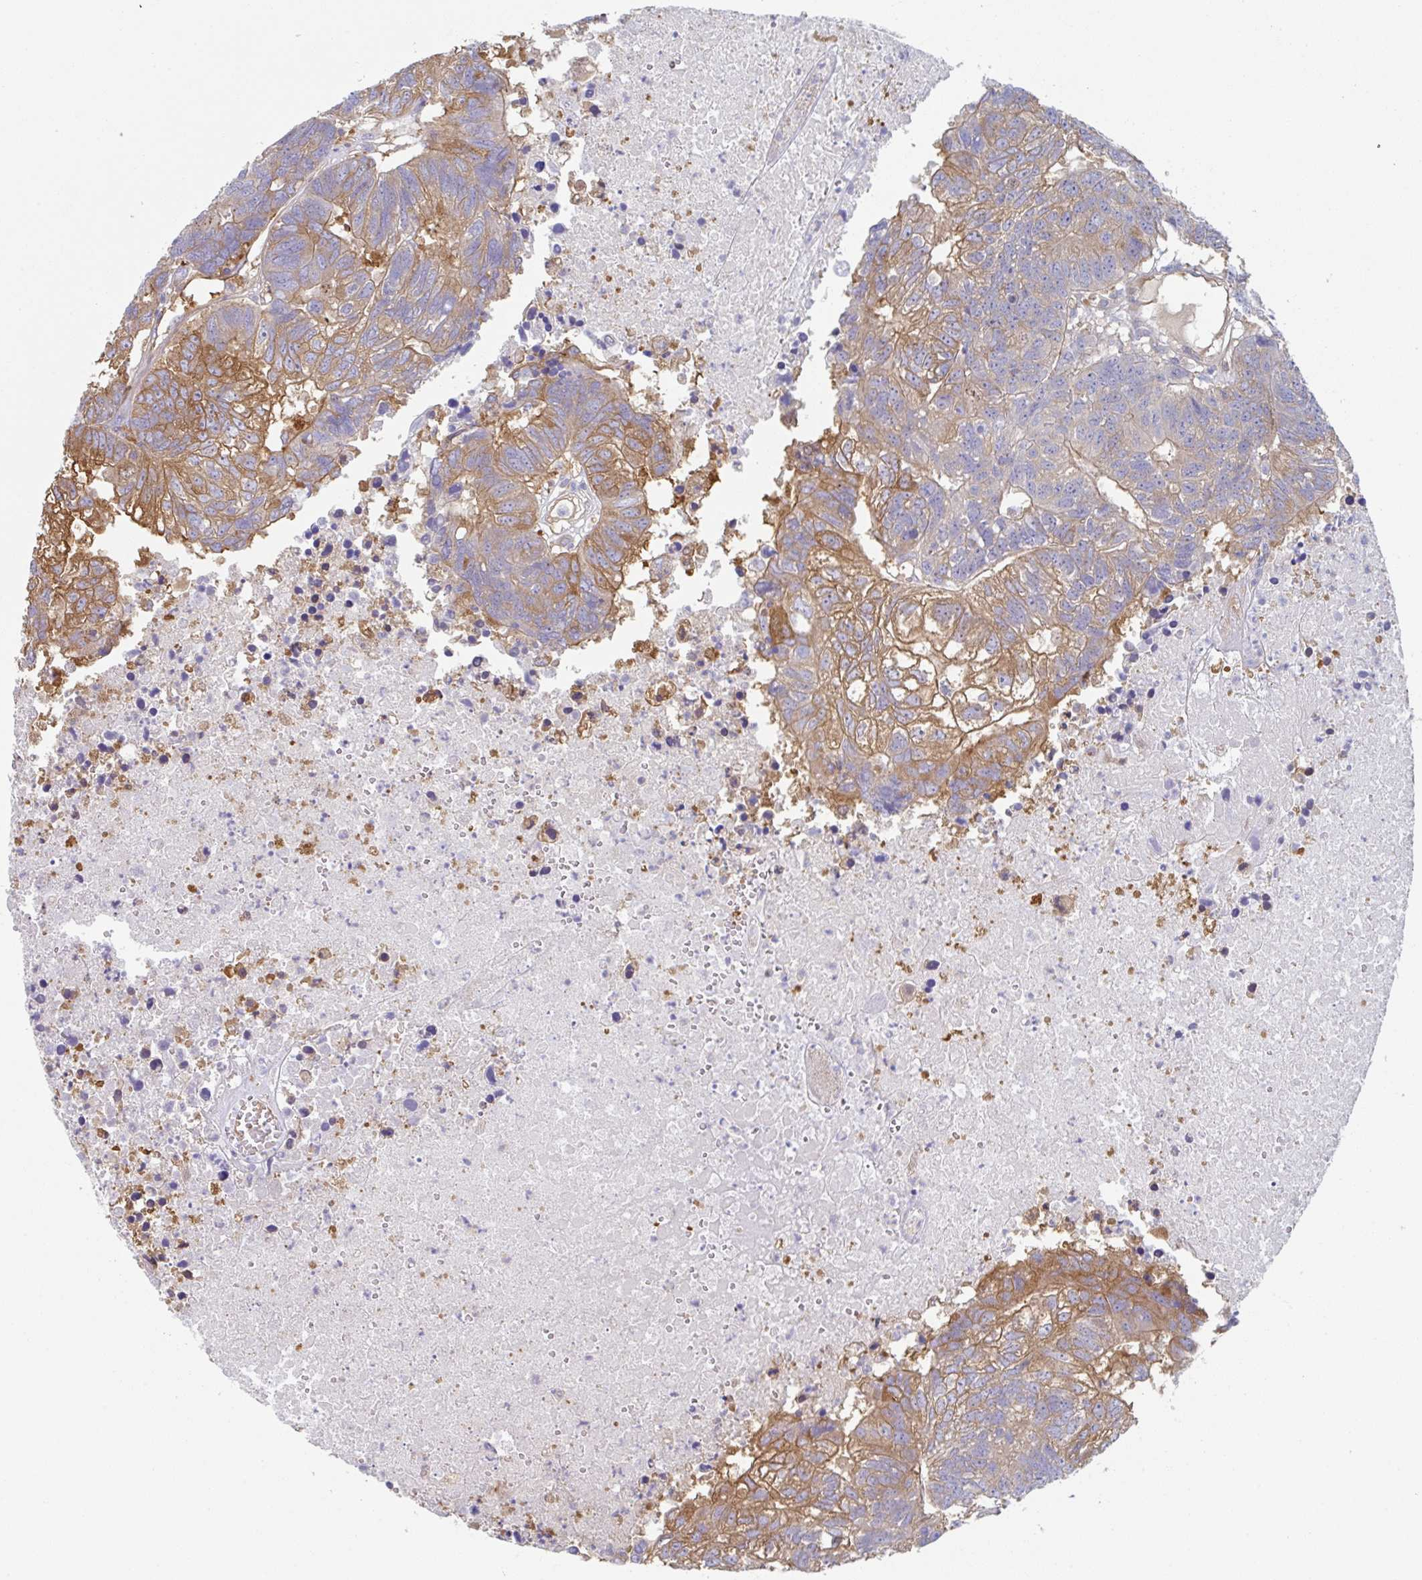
{"staining": {"intensity": "moderate", "quantity": "25%-75%", "location": "cytoplasmic/membranous"}, "tissue": "colorectal cancer", "cell_type": "Tumor cells", "image_type": "cancer", "snomed": [{"axis": "morphology", "description": "Adenocarcinoma, NOS"}, {"axis": "topography", "description": "Colon"}], "caption": "There is medium levels of moderate cytoplasmic/membranous expression in tumor cells of colorectal cancer, as demonstrated by immunohistochemical staining (brown color).", "gene": "AMPD2", "patient": {"sex": "female", "age": 48}}